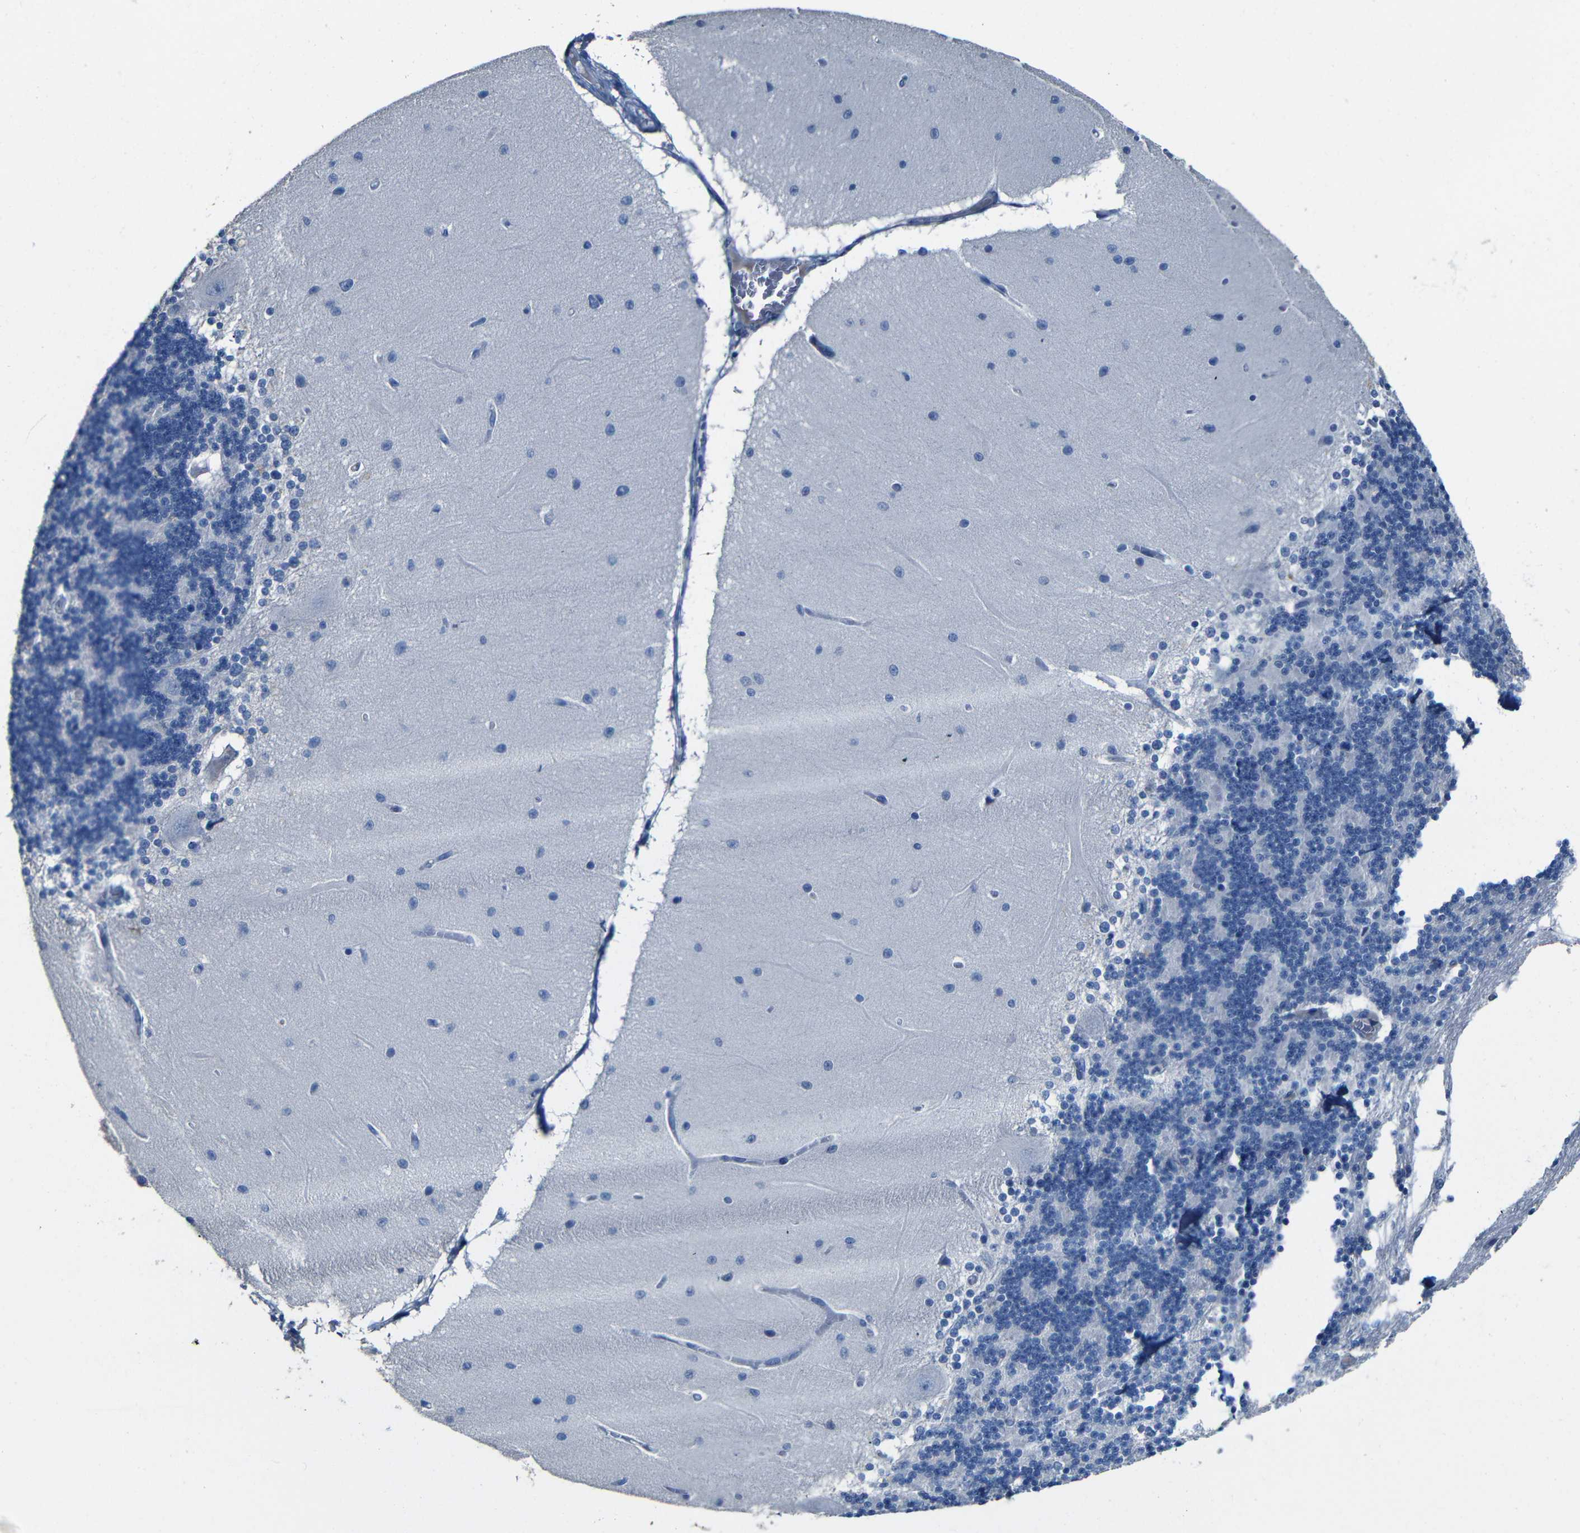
{"staining": {"intensity": "negative", "quantity": "none", "location": "none"}, "tissue": "cerebellum", "cell_type": "Cells in granular layer", "image_type": "normal", "snomed": [{"axis": "morphology", "description": "Normal tissue, NOS"}, {"axis": "topography", "description": "Cerebellum"}], "caption": "Immunohistochemistry of benign human cerebellum demonstrates no positivity in cells in granular layer.", "gene": "ACKR2", "patient": {"sex": "female", "age": 54}}